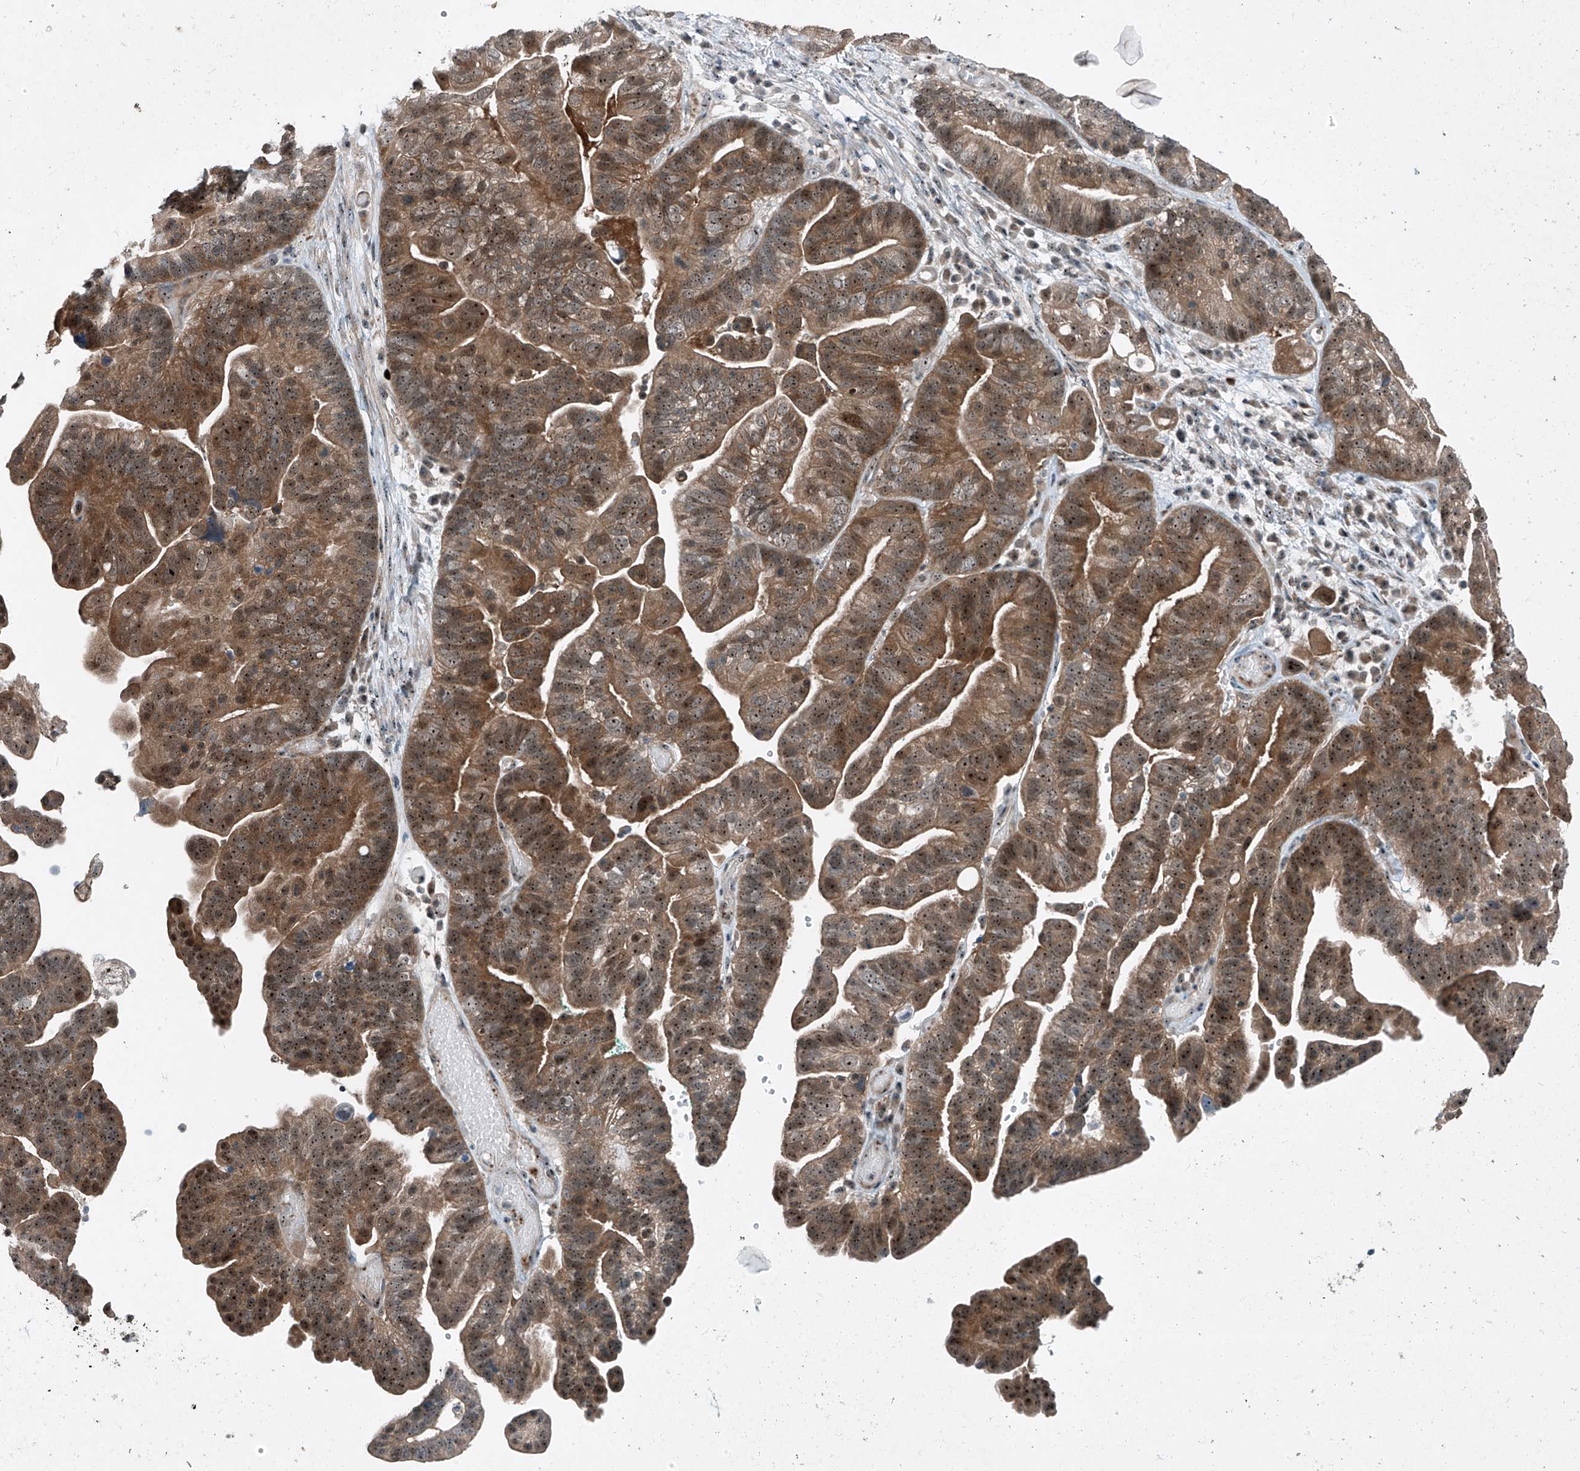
{"staining": {"intensity": "moderate", "quantity": ">75%", "location": "cytoplasmic/membranous,nuclear"}, "tissue": "ovarian cancer", "cell_type": "Tumor cells", "image_type": "cancer", "snomed": [{"axis": "morphology", "description": "Cystadenocarcinoma, serous, NOS"}, {"axis": "topography", "description": "Ovary"}], "caption": "Tumor cells reveal medium levels of moderate cytoplasmic/membranous and nuclear positivity in about >75% of cells in human serous cystadenocarcinoma (ovarian).", "gene": "PPCS", "patient": {"sex": "female", "age": 56}}